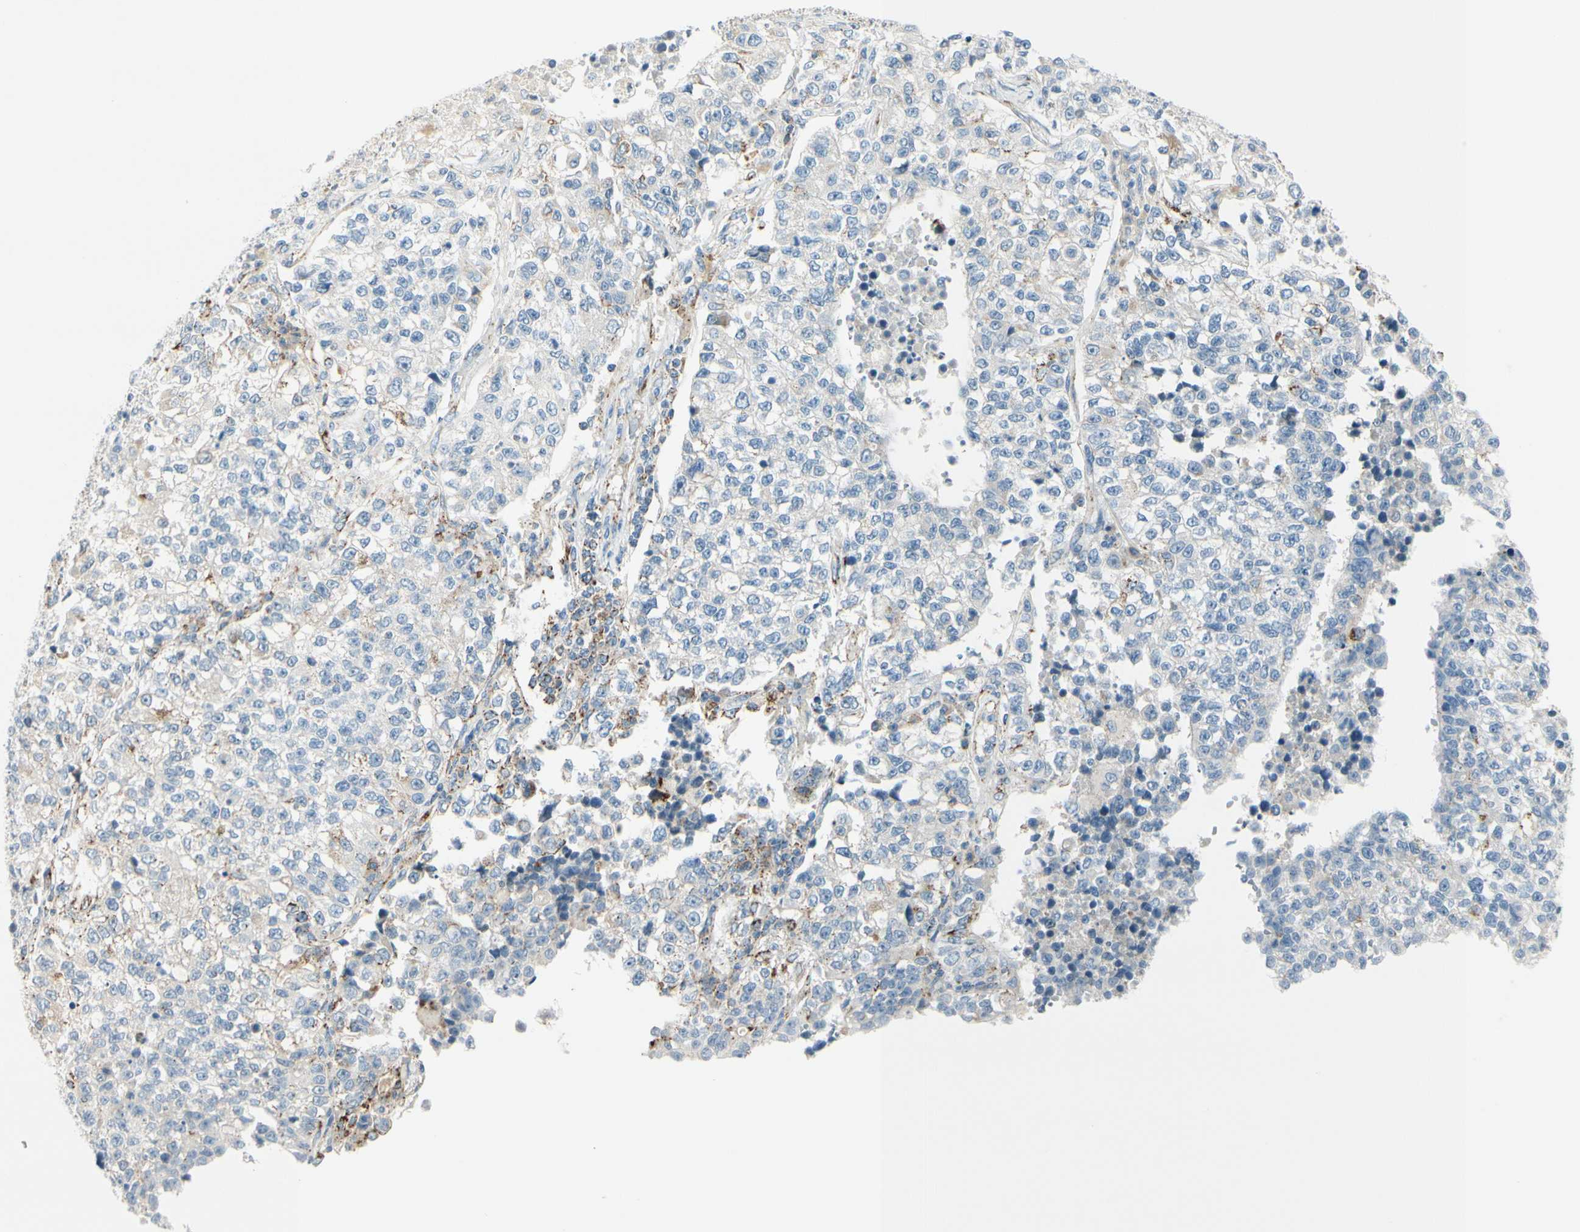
{"staining": {"intensity": "moderate", "quantity": "<25%", "location": "cytoplasmic/membranous"}, "tissue": "lung cancer", "cell_type": "Tumor cells", "image_type": "cancer", "snomed": [{"axis": "morphology", "description": "Adenocarcinoma, NOS"}, {"axis": "topography", "description": "Lung"}], "caption": "The micrograph shows immunohistochemical staining of lung adenocarcinoma. There is moderate cytoplasmic/membranous positivity is present in about <25% of tumor cells.", "gene": "GALNT5", "patient": {"sex": "male", "age": 49}}